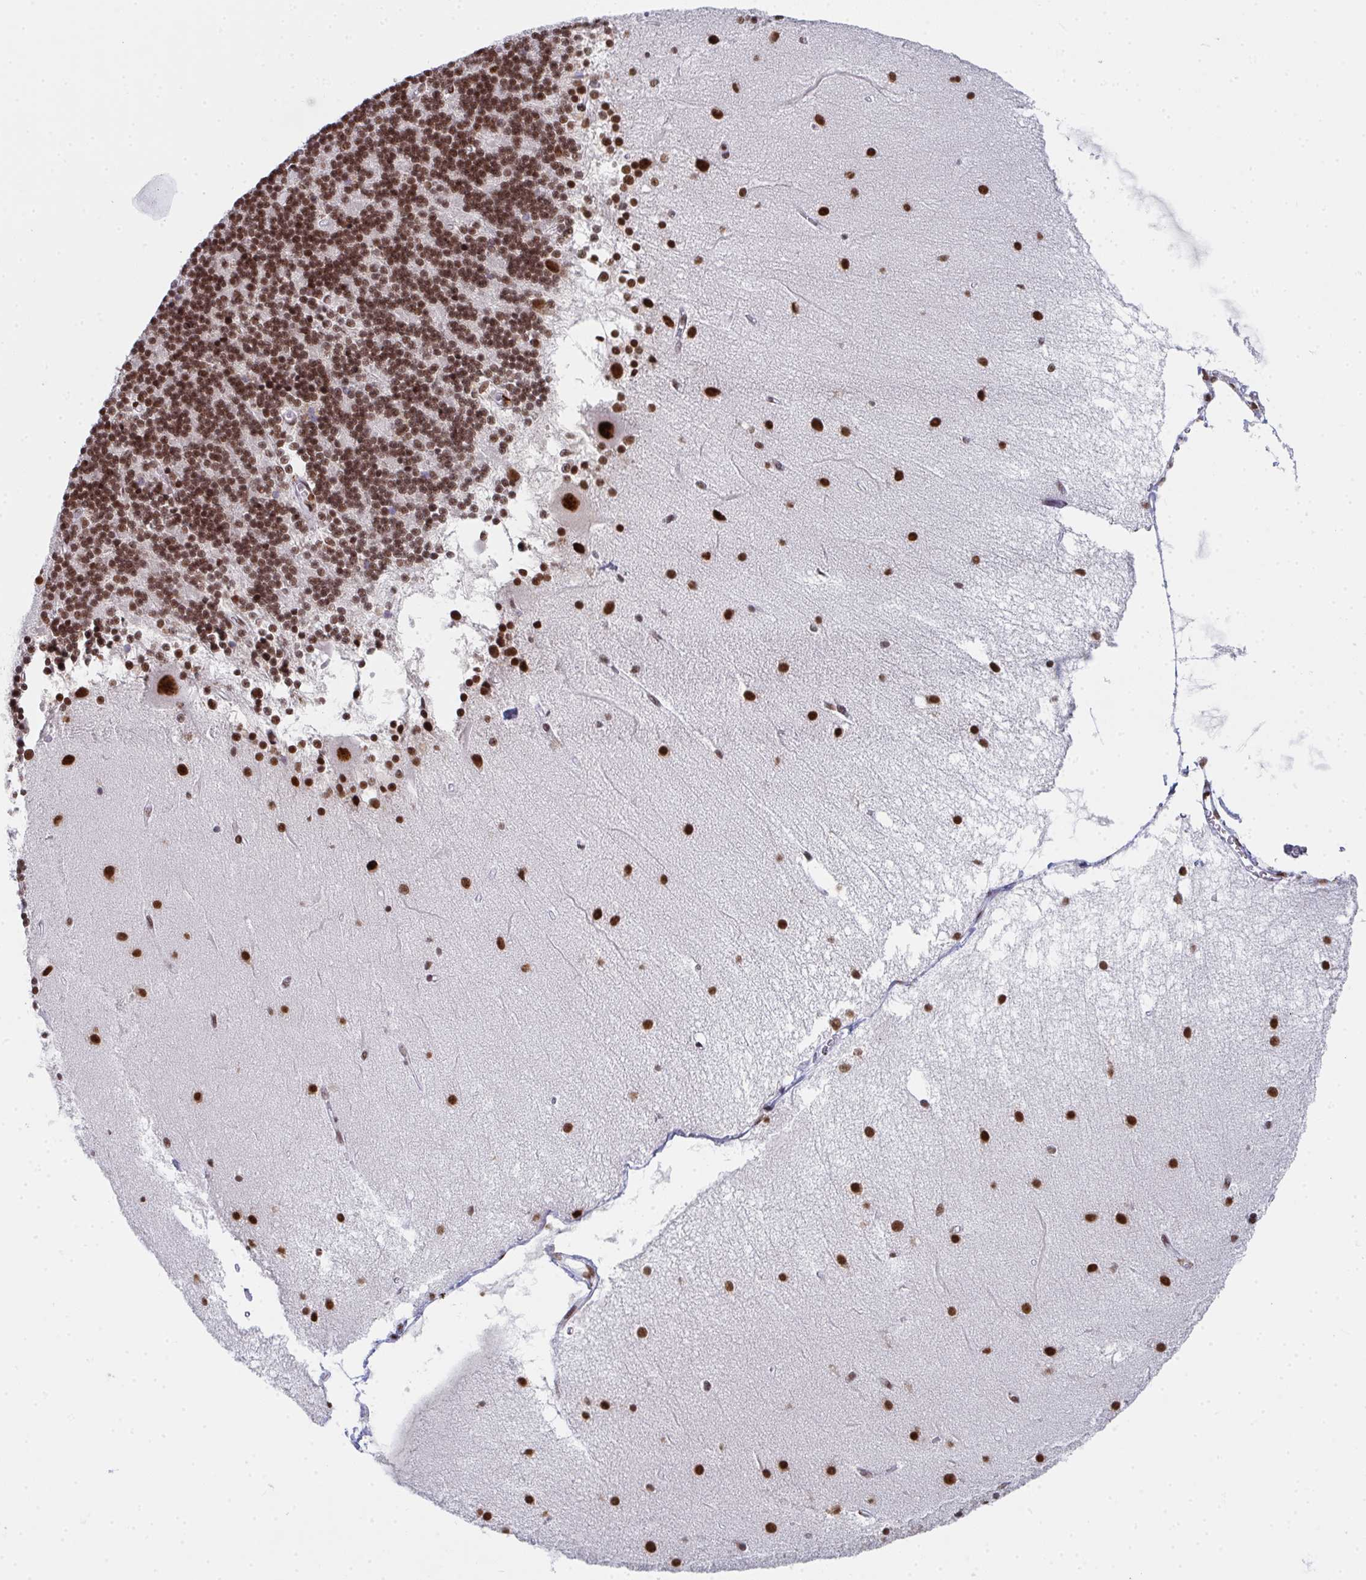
{"staining": {"intensity": "strong", "quantity": ">75%", "location": "nuclear"}, "tissue": "cerebellum", "cell_type": "Cells in granular layer", "image_type": "normal", "snomed": [{"axis": "morphology", "description": "Normal tissue, NOS"}, {"axis": "topography", "description": "Cerebellum"}], "caption": "Cerebellum stained with DAB immunohistochemistry displays high levels of strong nuclear expression in approximately >75% of cells in granular layer.", "gene": "SNRNP70", "patient": {"sex": "female", "age": 54}}